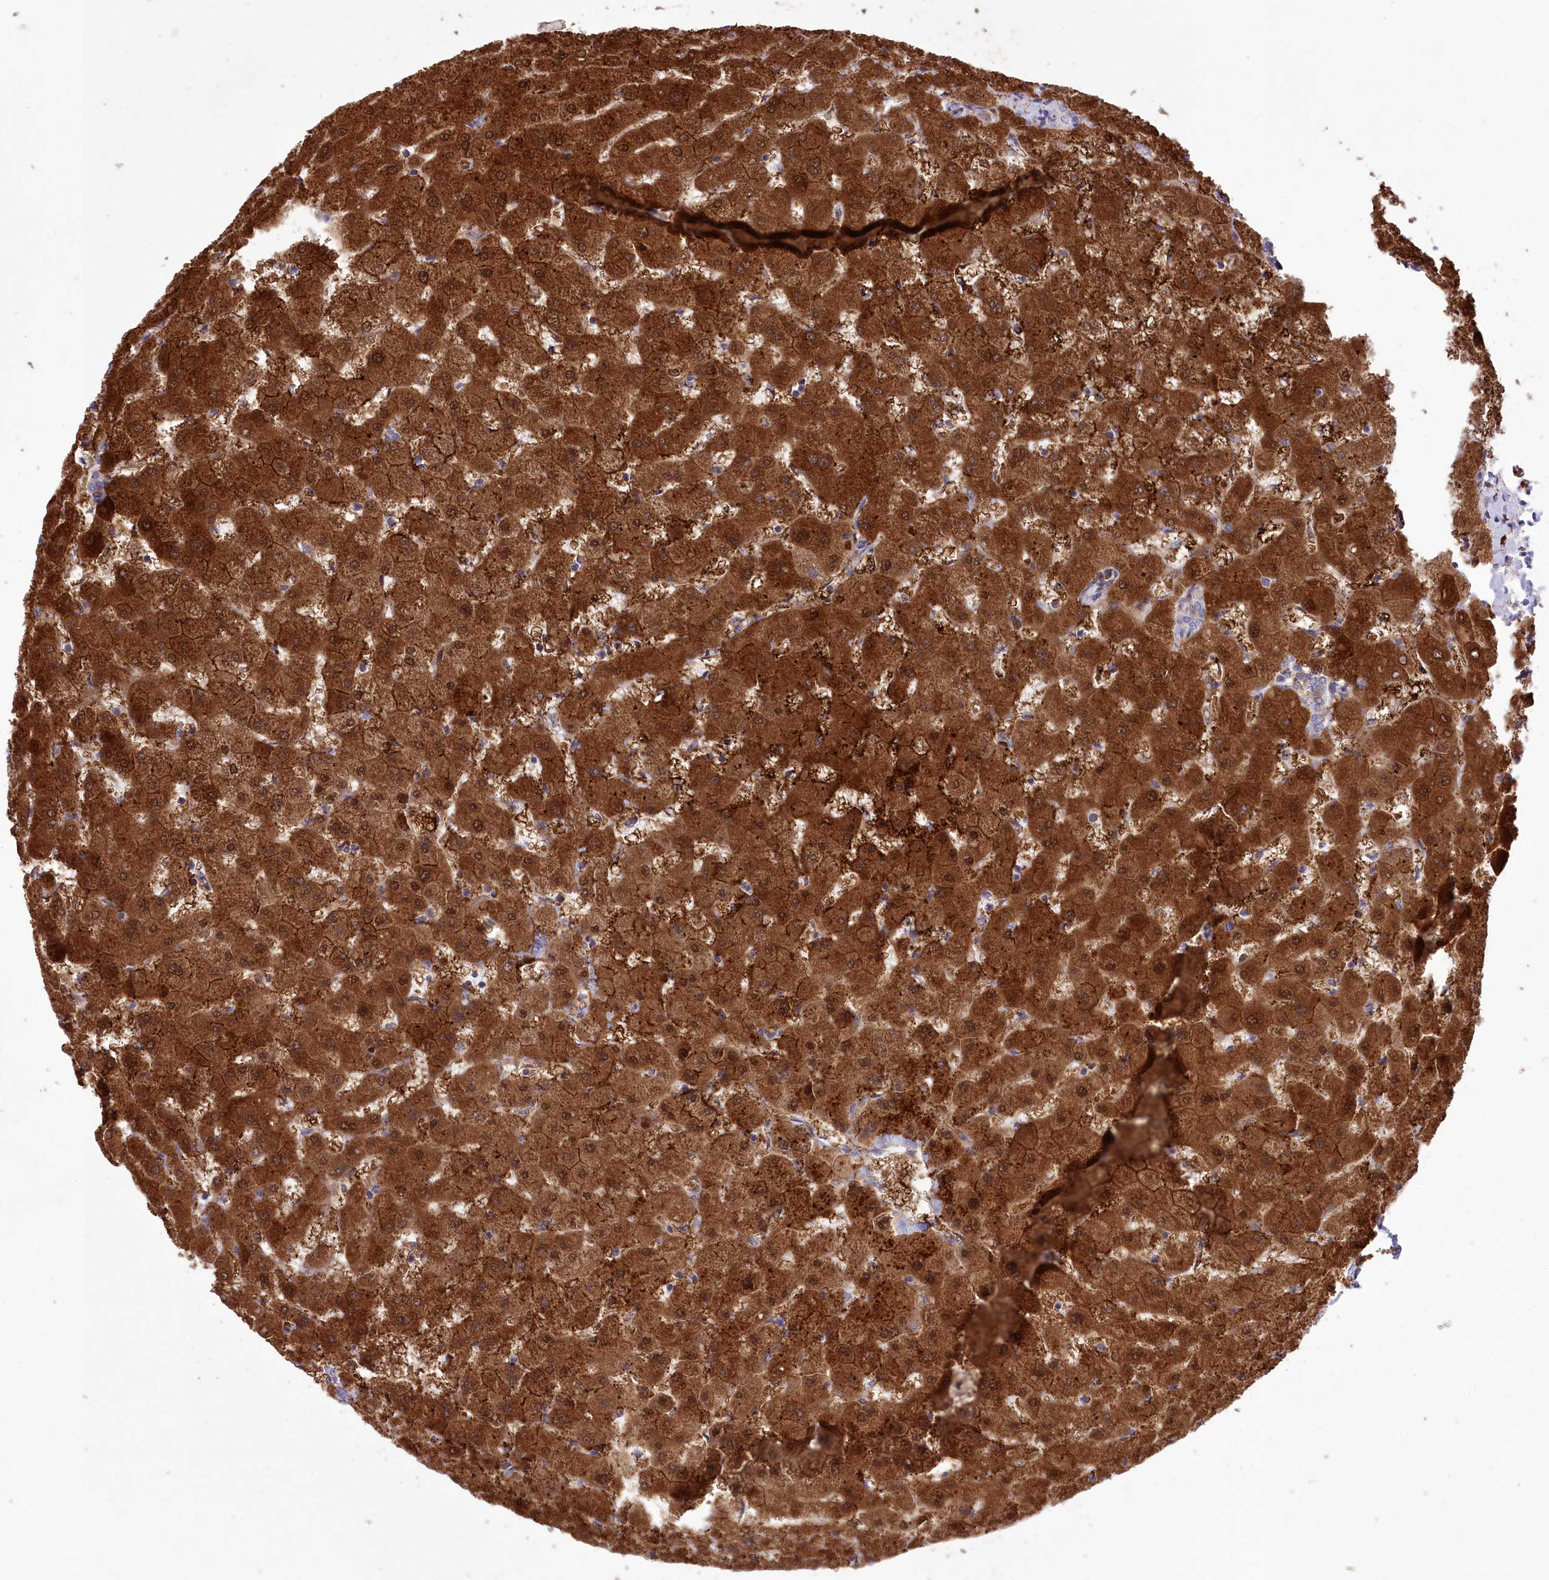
{"staining": {"intensity": "moderate", "quantity": "25%-75%", "location": "cytoplasmic/membranous,nuclear"}, "tissue": "liver", "cell_type": "Cholangiocytes", "image_type": "normal", "snomed": [{"axis": "morphology", "description": "Normal tissue, NOS"}, {"axis": "topography", "description": "Liver"}], "caption": "Unremarkable liver exhibits moderate cytoplasmic/membranous,nuclear positivity in about 25%-75% of cholangiocytes.", "gene": "PBLD", "patient": {"sex": "female", "age": 63}}